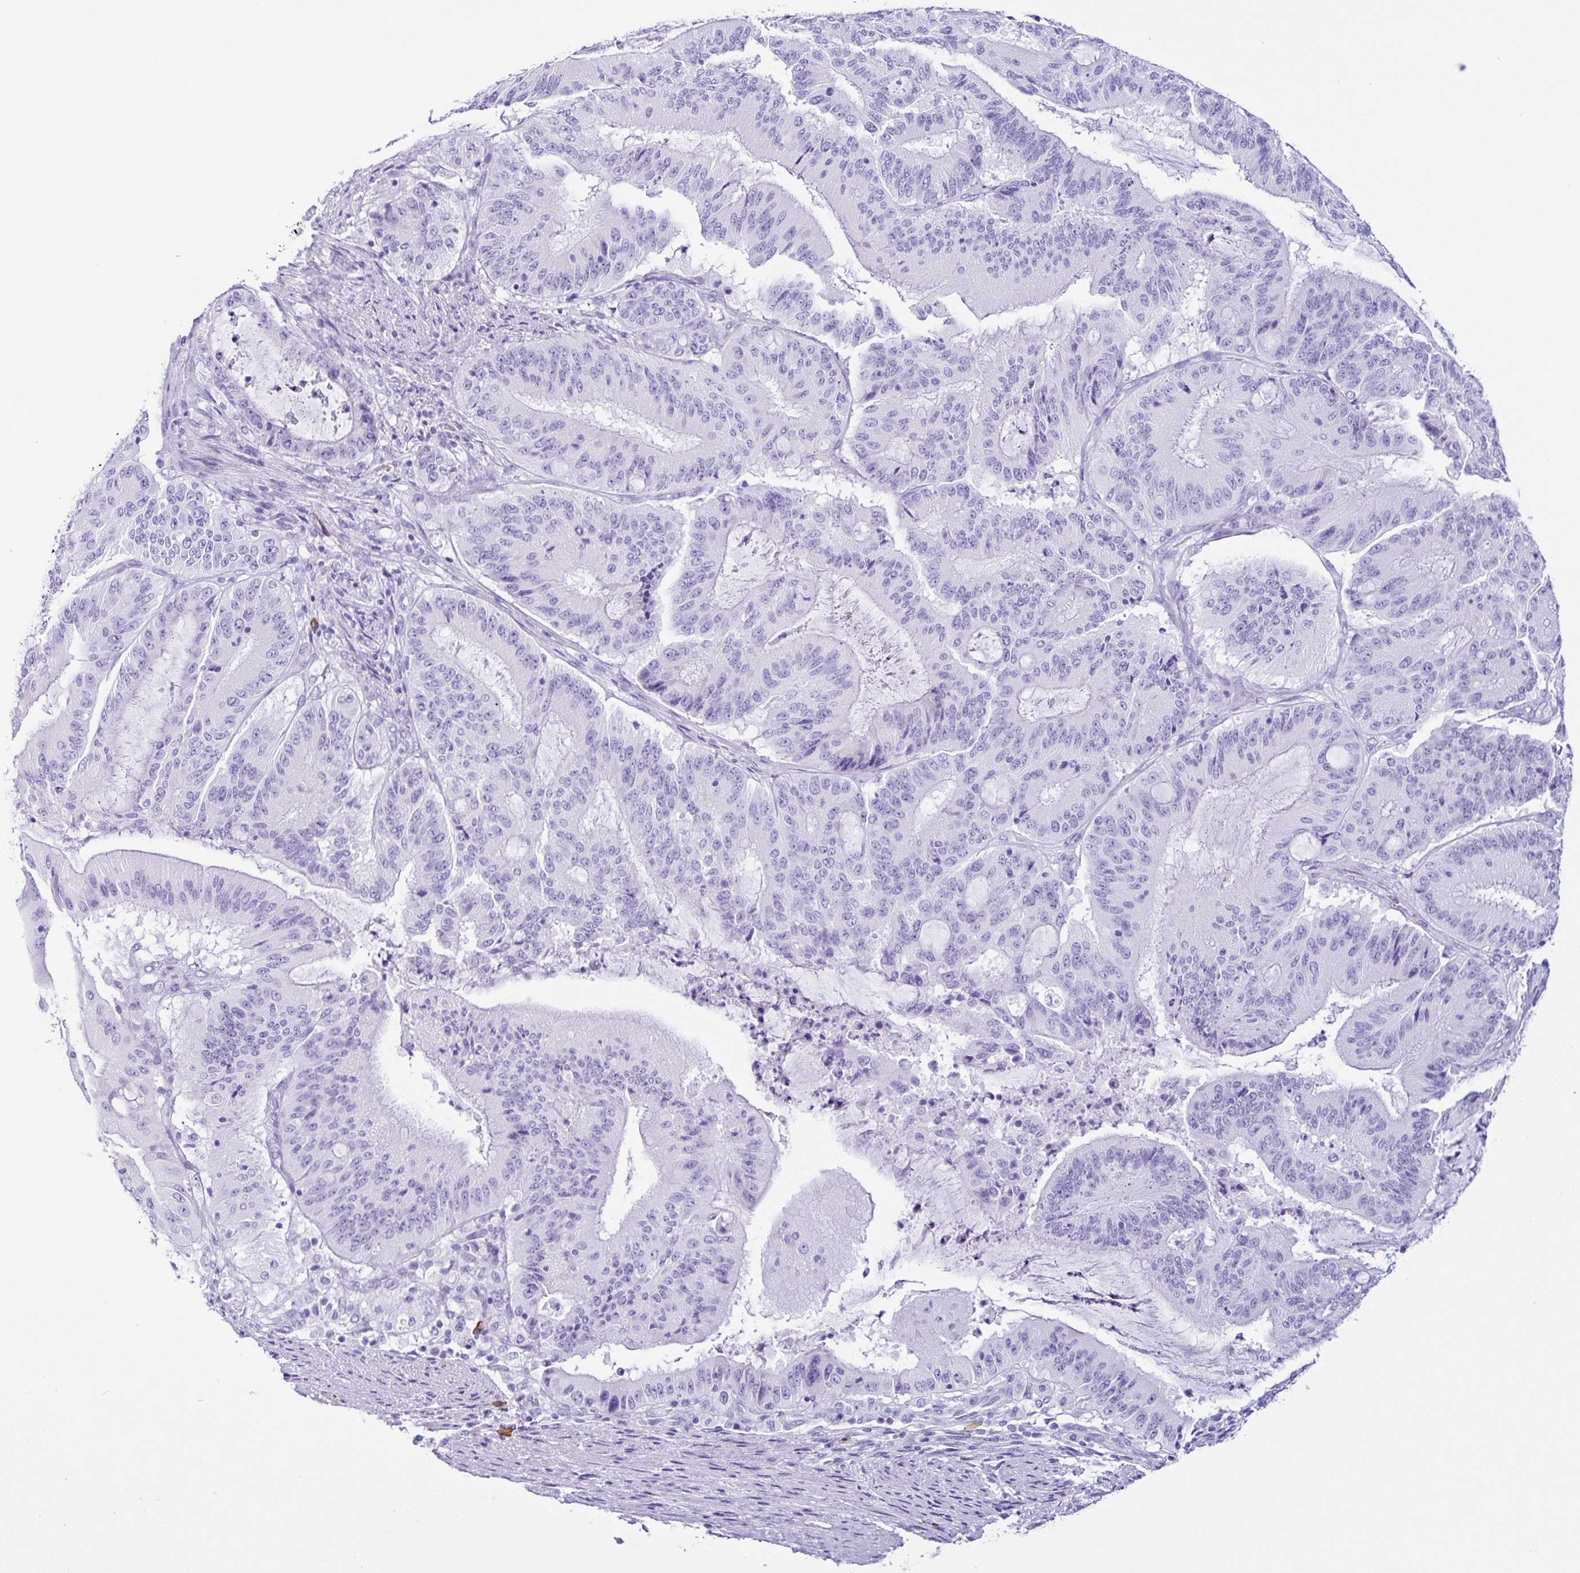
{"staining": {"intensity": "negative", "quantity": "none", "location": "none"}, "tissue": "liver cancer", "cell_type": "Tumor cells", "image_type": "cancer", "snomed": [{"axis": "morphology", "description": "Normal tissue, NOS"}, {"axis": "morphology", "description": "Cholangiocarcinoma"}, {"axis": "topography", "description": "Liver"}, {"axis": "topography", "description": "Peripheral nerve tissue"}], "caption": "Immunohistochemistry histopathology image of neoplastic tissue: human liver cancer stained with DAB (3,3'-diaminobenzidine) exhibits no significant protein positivity in tumor cells. The staining is performed using DAB brown chromogen with nuclei counter-stained in using hematoxylin.", "gene": "PIGF", "patient": {"sex": "female", "age": 73}}